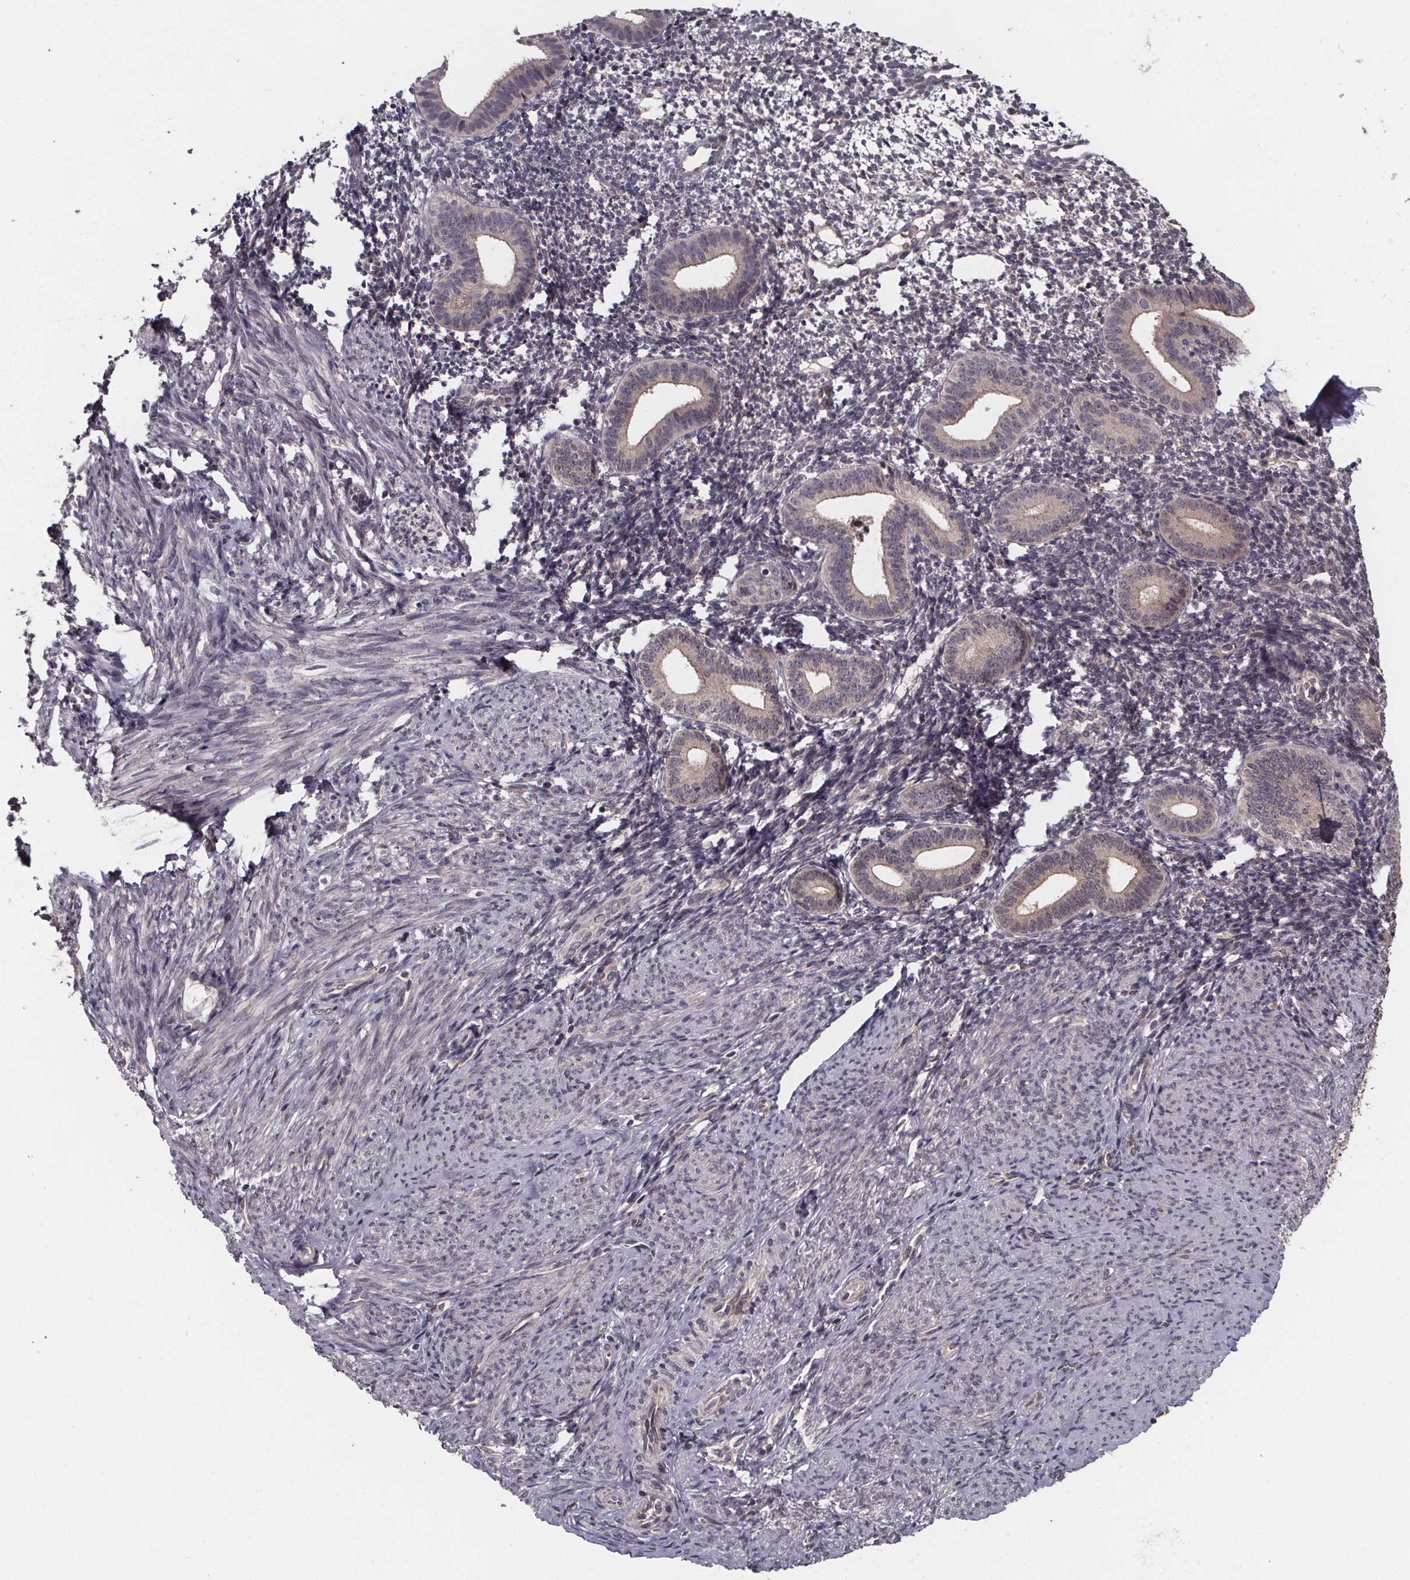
{"staining": {"intensity": "weak", "quantity": "25%-75%", "location": "cytoplasmic/membranous"}, "tissue": "endometrium", "cell_type": "Cells in endometrial stroma", "image_type": "normal", "snomed": [{"axis": "morphology", "description": "Normal tissue, NOS"}, {"axis": "topography", "description": "Endometrium"}], "caption": "Cells in endometrial stroma show low levels of weak cytoplasmic/membranous expression in approximately 25%-75% of cells in unremarkable endometrium. (brown staining indicates protein expression, while blue staining denotes nuclei).", "gene": "SAT1", "patient": {"sex": "female", "age": 40}}